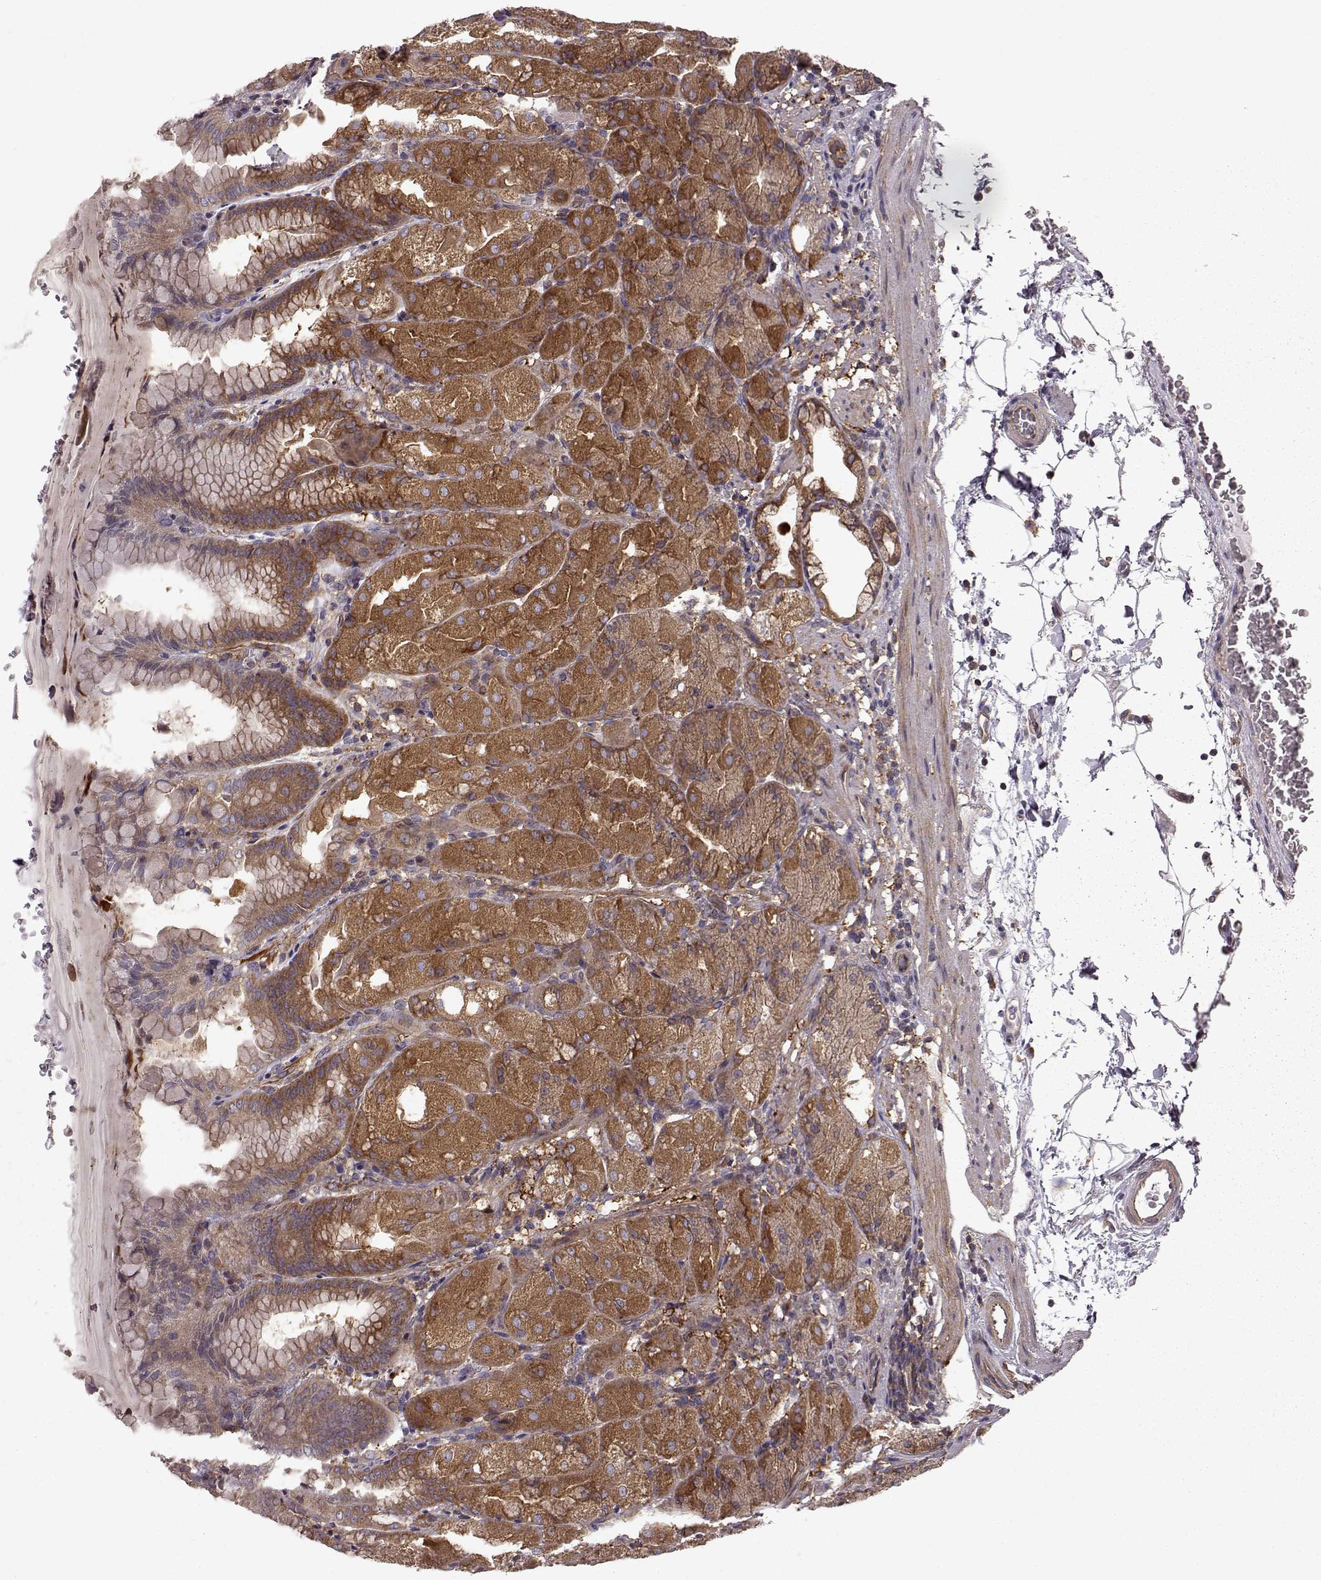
{"staining": {"intensity": "moderate", "quantity": ">75%", "location": "cytoplasmic/membranous"}, "tissue": "stomach", "cell_type": "Glandular cells", "image_type": "normal", "snomed": [{"axis": "morphology", "description": "Normal tissue, NOS"}, {"axis": "topography", "description": "Stomach, upper"}, {"axis": "topography", "description": "Stomach"}, {"axis": "topography", "description": "Stomach, lower"}], "caption": "An immunohistochemistry image of benign tissue is shown. Protein staining in brown labels moderate cytoplasmic/membranous positivity in stomach within glandular cells.", "gene": "RABGAP1", "patient": {"sex": "male", "age": 62}}